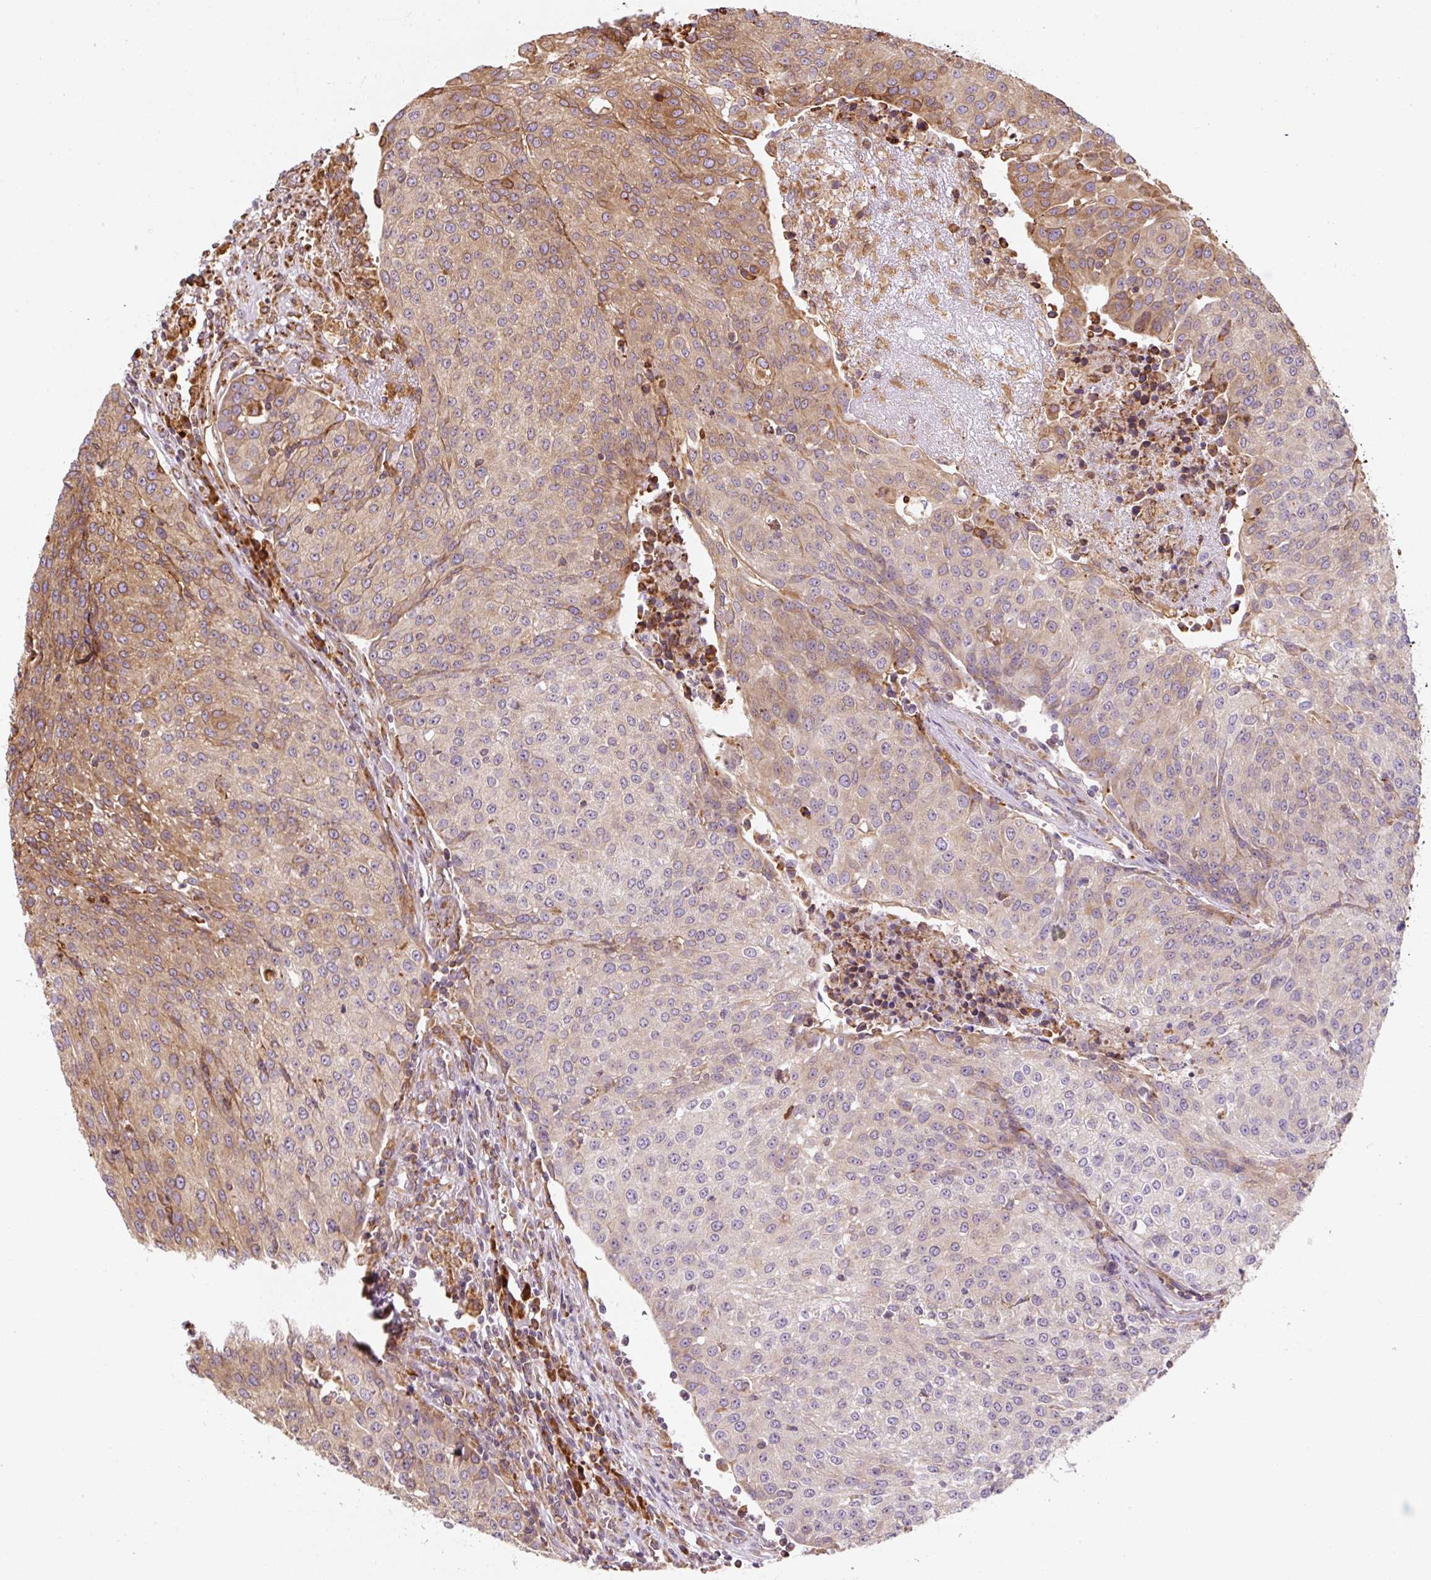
{"staining": {"intensity": "moderate", "quantity": "25%-75%", "location": "cytoplasmic/membranous"}, "tissue": "urothelial cancer", "cell_type": "Tumor cells", "image_type": "cancer", "snomed": [{"axis": "morphology", "description": "Urothelial carcinoma, High grade"}, {"axis": "topography", "description": "Urinary bladder"}], "caption": "A brown stain labels moderate cytoplasmic/membranous staining of a protein in urothelial cancer tumor cells.", "gene": "PRKCSH", "patient": {"sex": "female", "age": 85}}